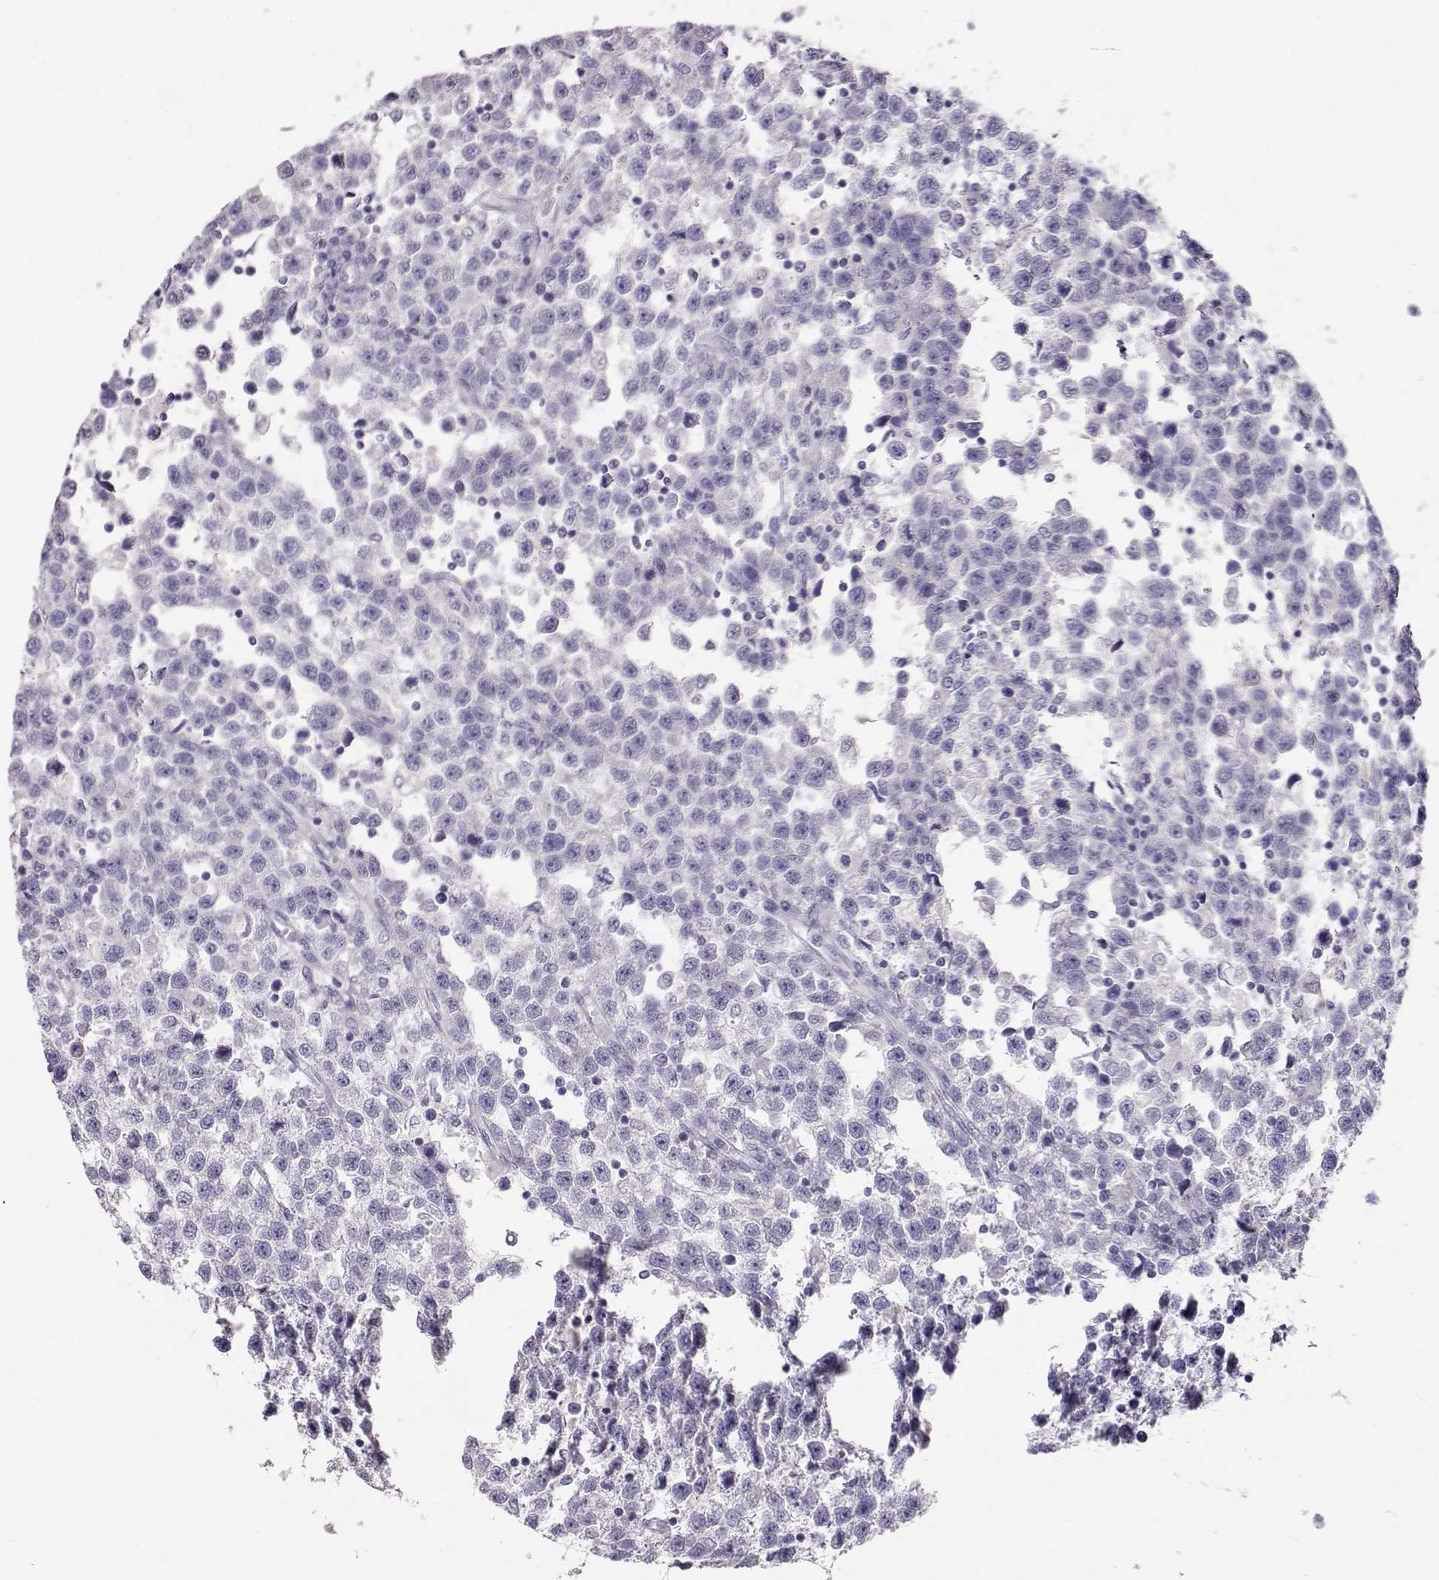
{"staining": {"intensity": "negative", "quantity": "none", "location": "none"}, "tissue": "testis cancer", "cell_type": "Tumor cells", "image_type": "cancer", "snomed": [{"axis": "morphology", "description": "Seminoma, NOS"}, {"axis": "topography", "description": "Testis"}], "caption": "Protein analysis of testis cancer exhibits no significant expression in tumor cells. (Stains: DAB (3,3'-diaminobenzidine) immunohistochemistry with hematoxylin counter stain, Microscopy: brightfield microscopy at high magnification).", "gene": "NDRG4", "patient": {"sex": "male", "age": 34}}